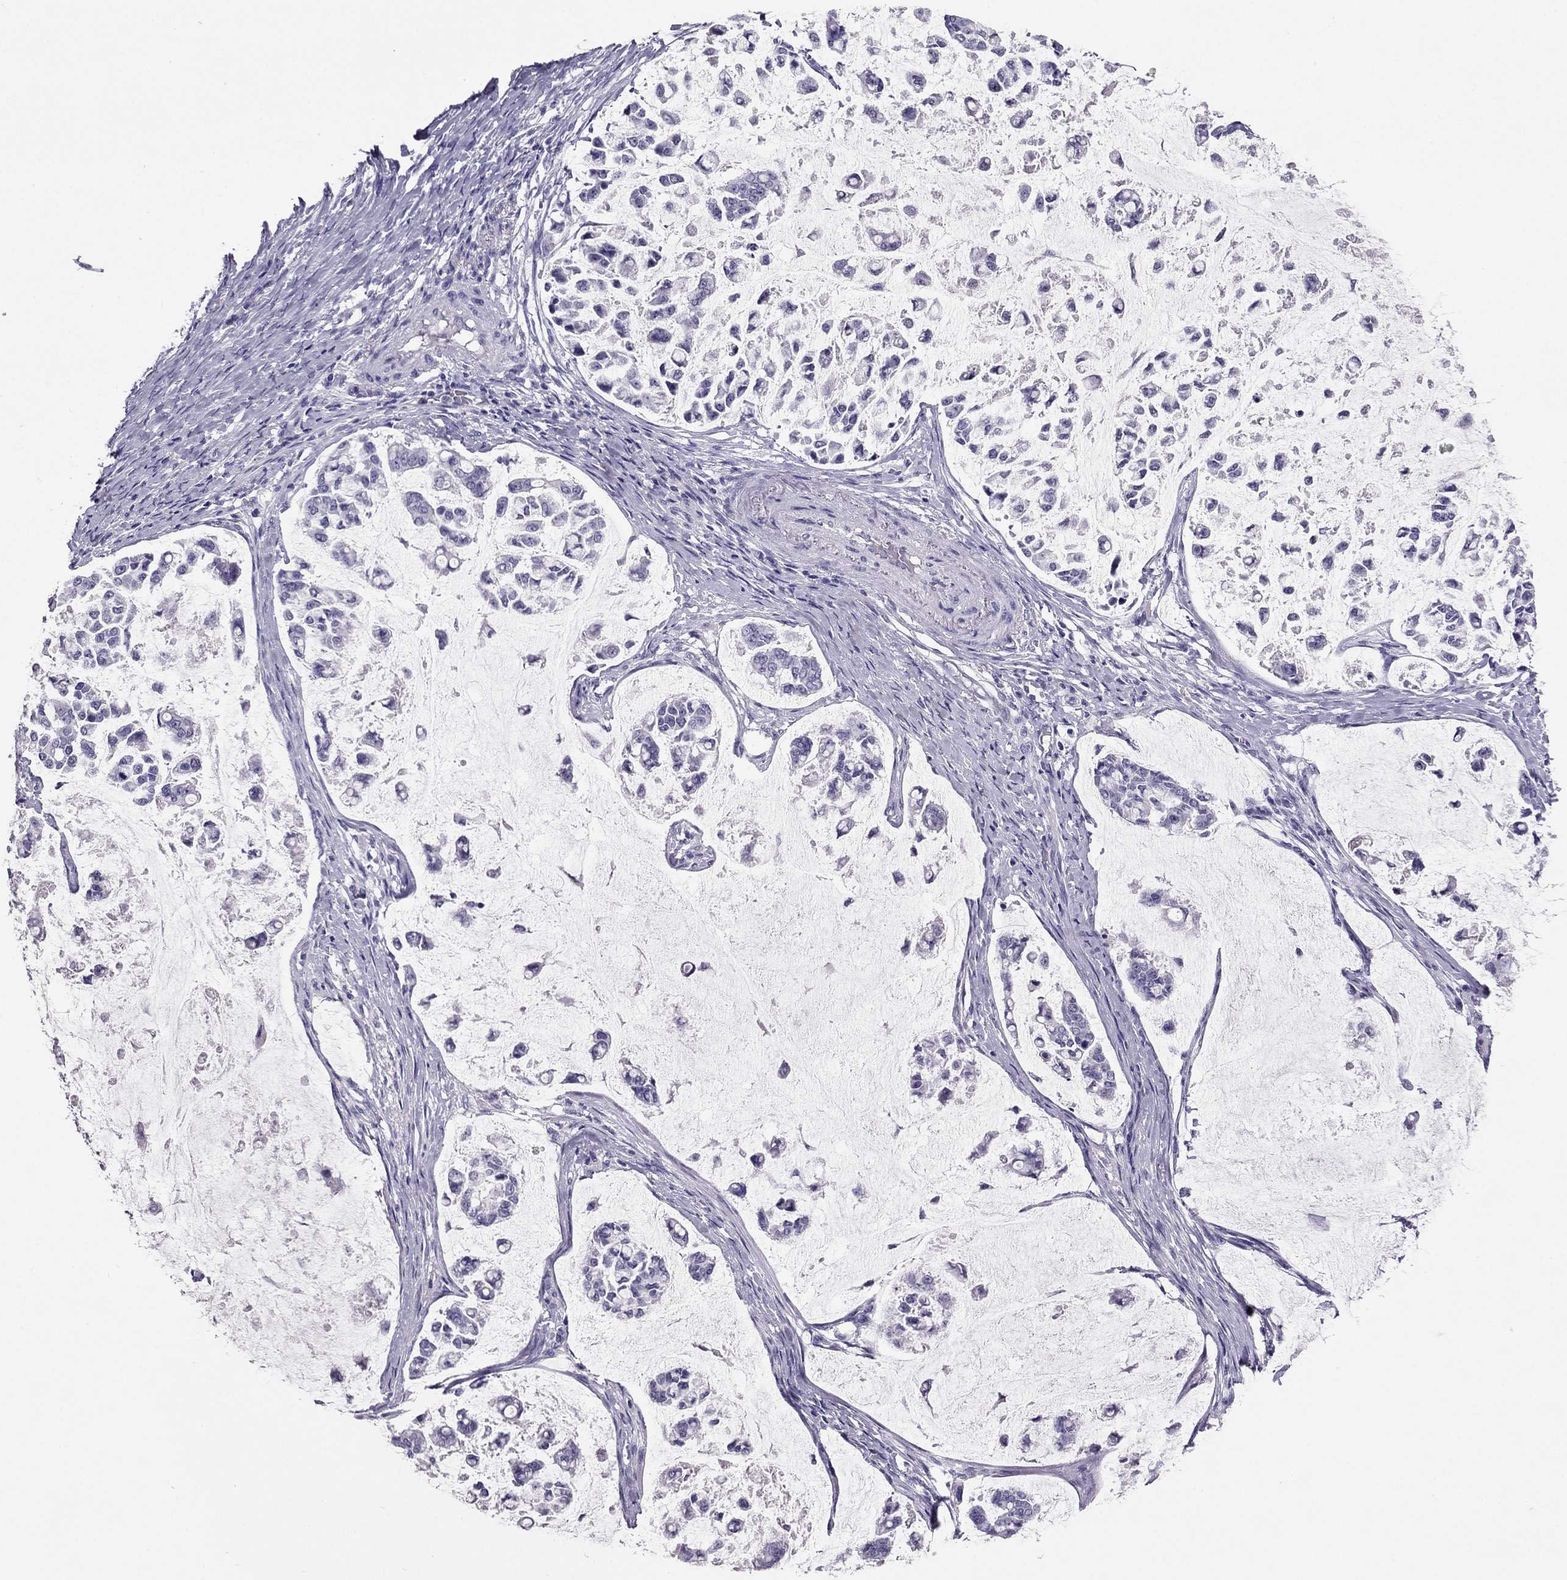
{"staining": {"intensity": "negative", "quantity": "none", "location": "none"}, "tissue": "stomach cancer", "cell_type": "Tumor cells", "image_type": "cancer", "snomed": [{"axis": "morphology", "description": "Adenocarcinoma, NOS"}, {"axis": "topography", "description": "Stomach"}], "caption": "Protein analysis of stomach adenocarcinoma demonstrates no significant staining in tumor cells.", "gene": "RHO", "patient": {"sex": "male", "age": 82}}